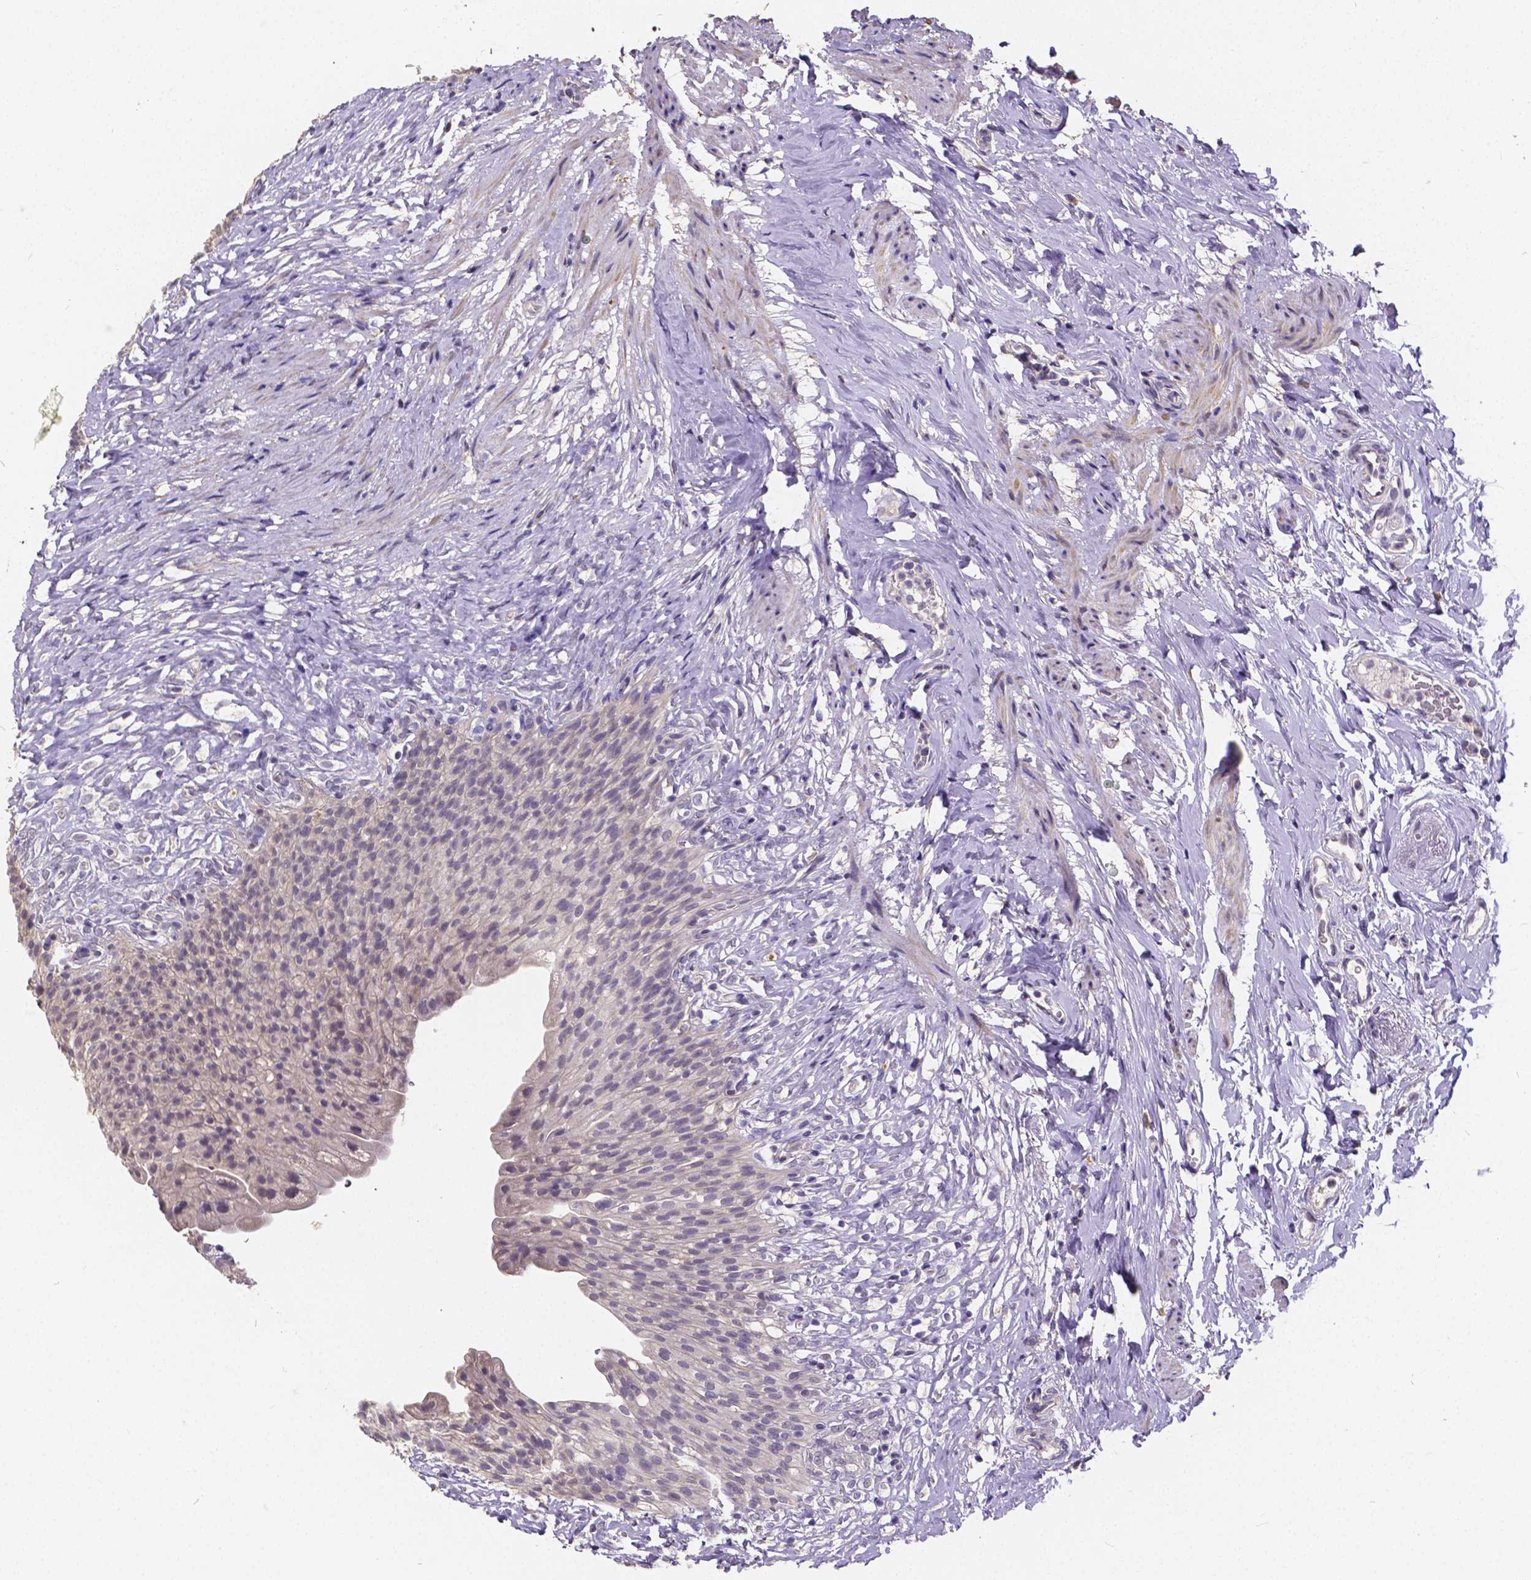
{"staining": {"intensity": "negative", "quantity": "none", "location": "none"}, "tissue": "urinary bladder", "cell_type": "Urothelial cells", "image_type": "normal", "snomed": [{"axis": "morphology", "description": "Normal tissue, NOS"}, {"axis": "topography", "description": "Urinary bladder"}, {"axis": "topography", "description": "Prostate"}], "caption": "Urothelial cells are negative for brown protein staining in unremarkable urinary bladder. The staining was performed using DAB to visualize the protein expression in brown, while the nuclei were stained in blue with hematoxylin (Magnification: 20x).", "gene": "CTNNA2", "patient": {"sex": "male", "age": 76}}